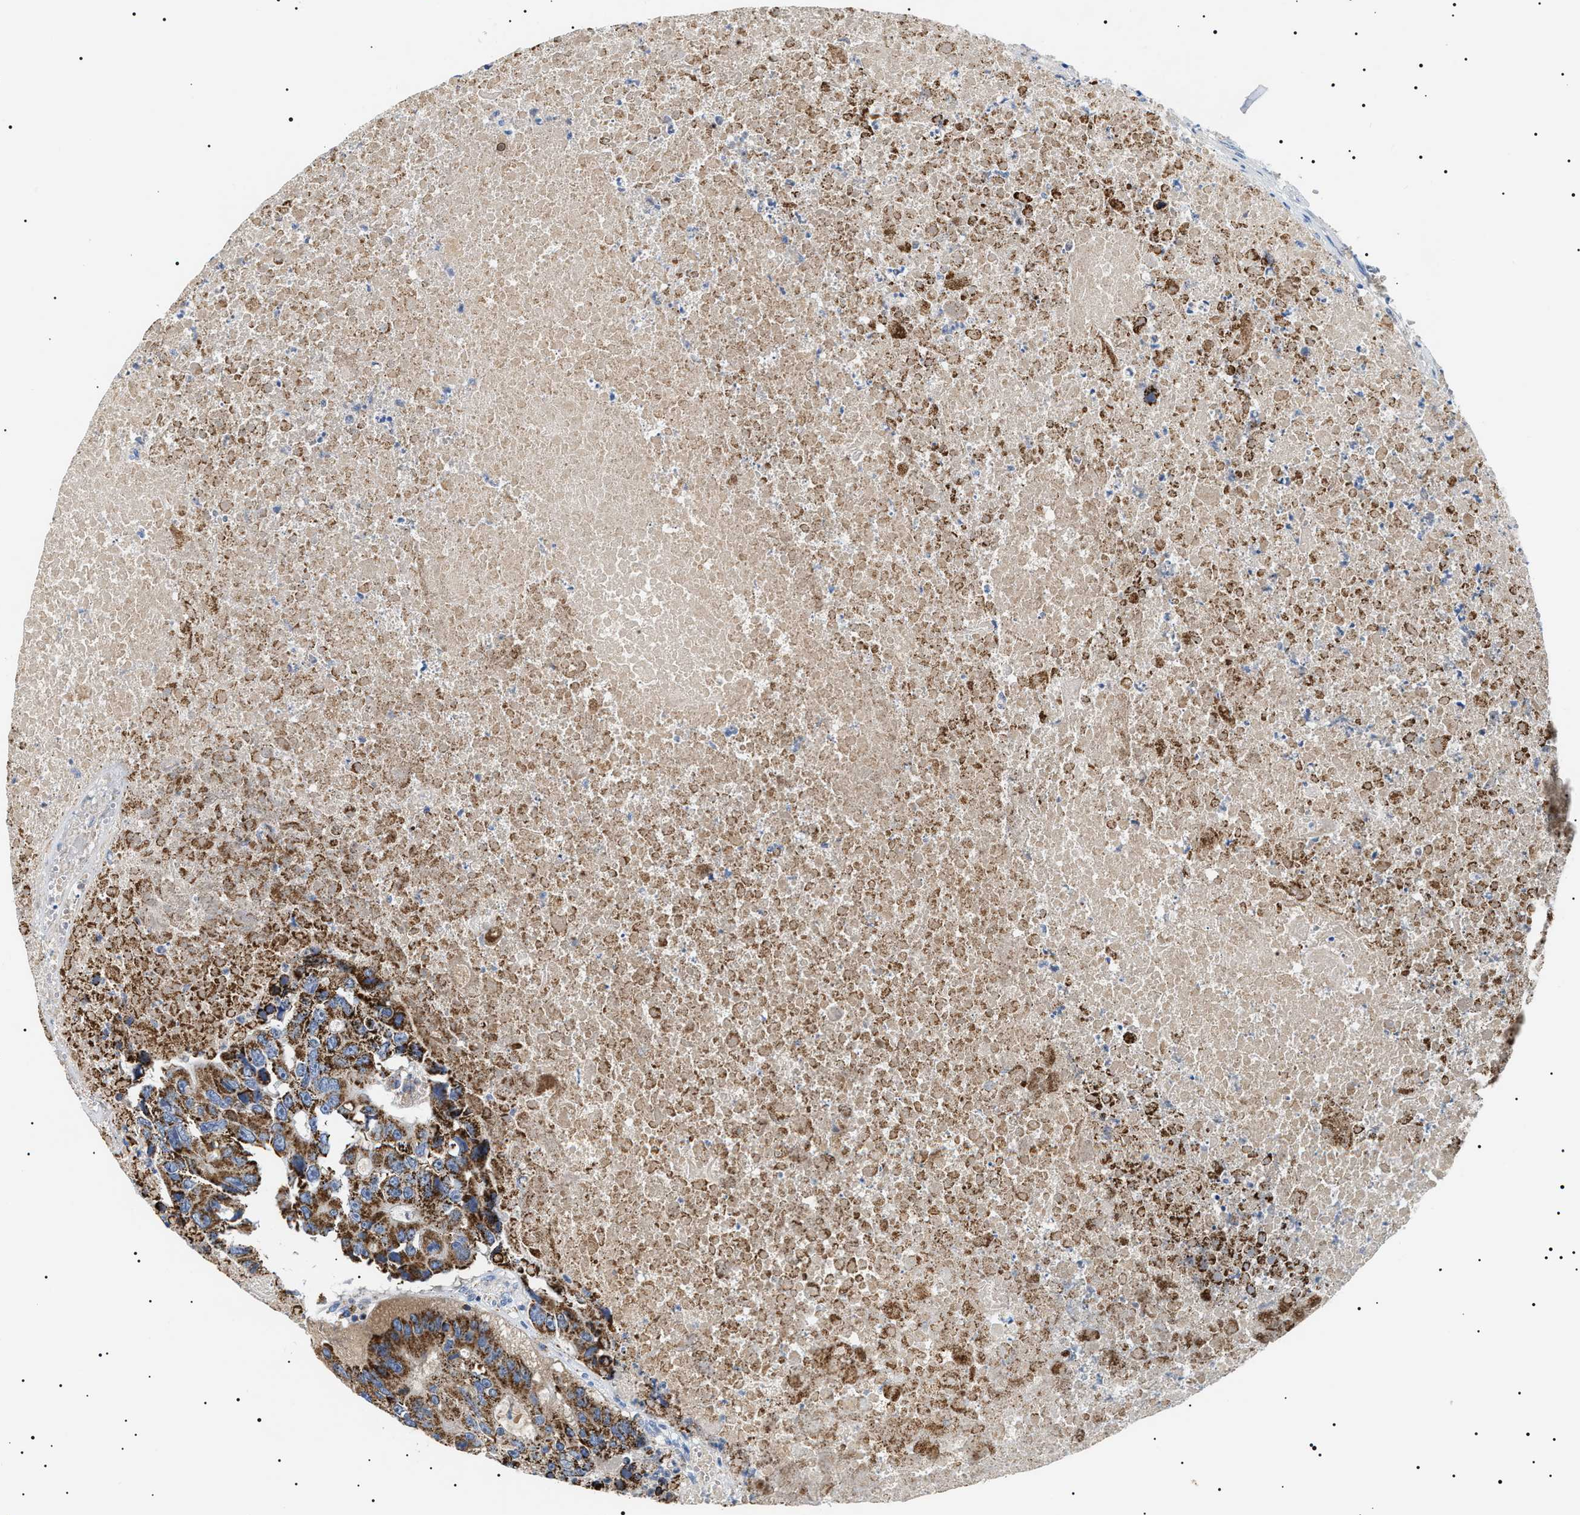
{"staining": {"intensity": "strong", "quantity": ">75%", "location": "cytoplasmic/membranous"}, "tissue": "colorectal cancer", "cell_type": "Tumor cells", "image_type": "cancer", "snomed": [{"axis": "morphology", "description": "Adenocarcinoma, NOS"}, {"axis": "topography", "description": "Colon"}], "caption": "A brown stain shows strong cytoplasmic/membranous positivity of a protein in human colorectal cancer (adenocarcinoma) tumor cells.", "gene": "OXSM", "patient": {"sex": "male", "age": 87}}